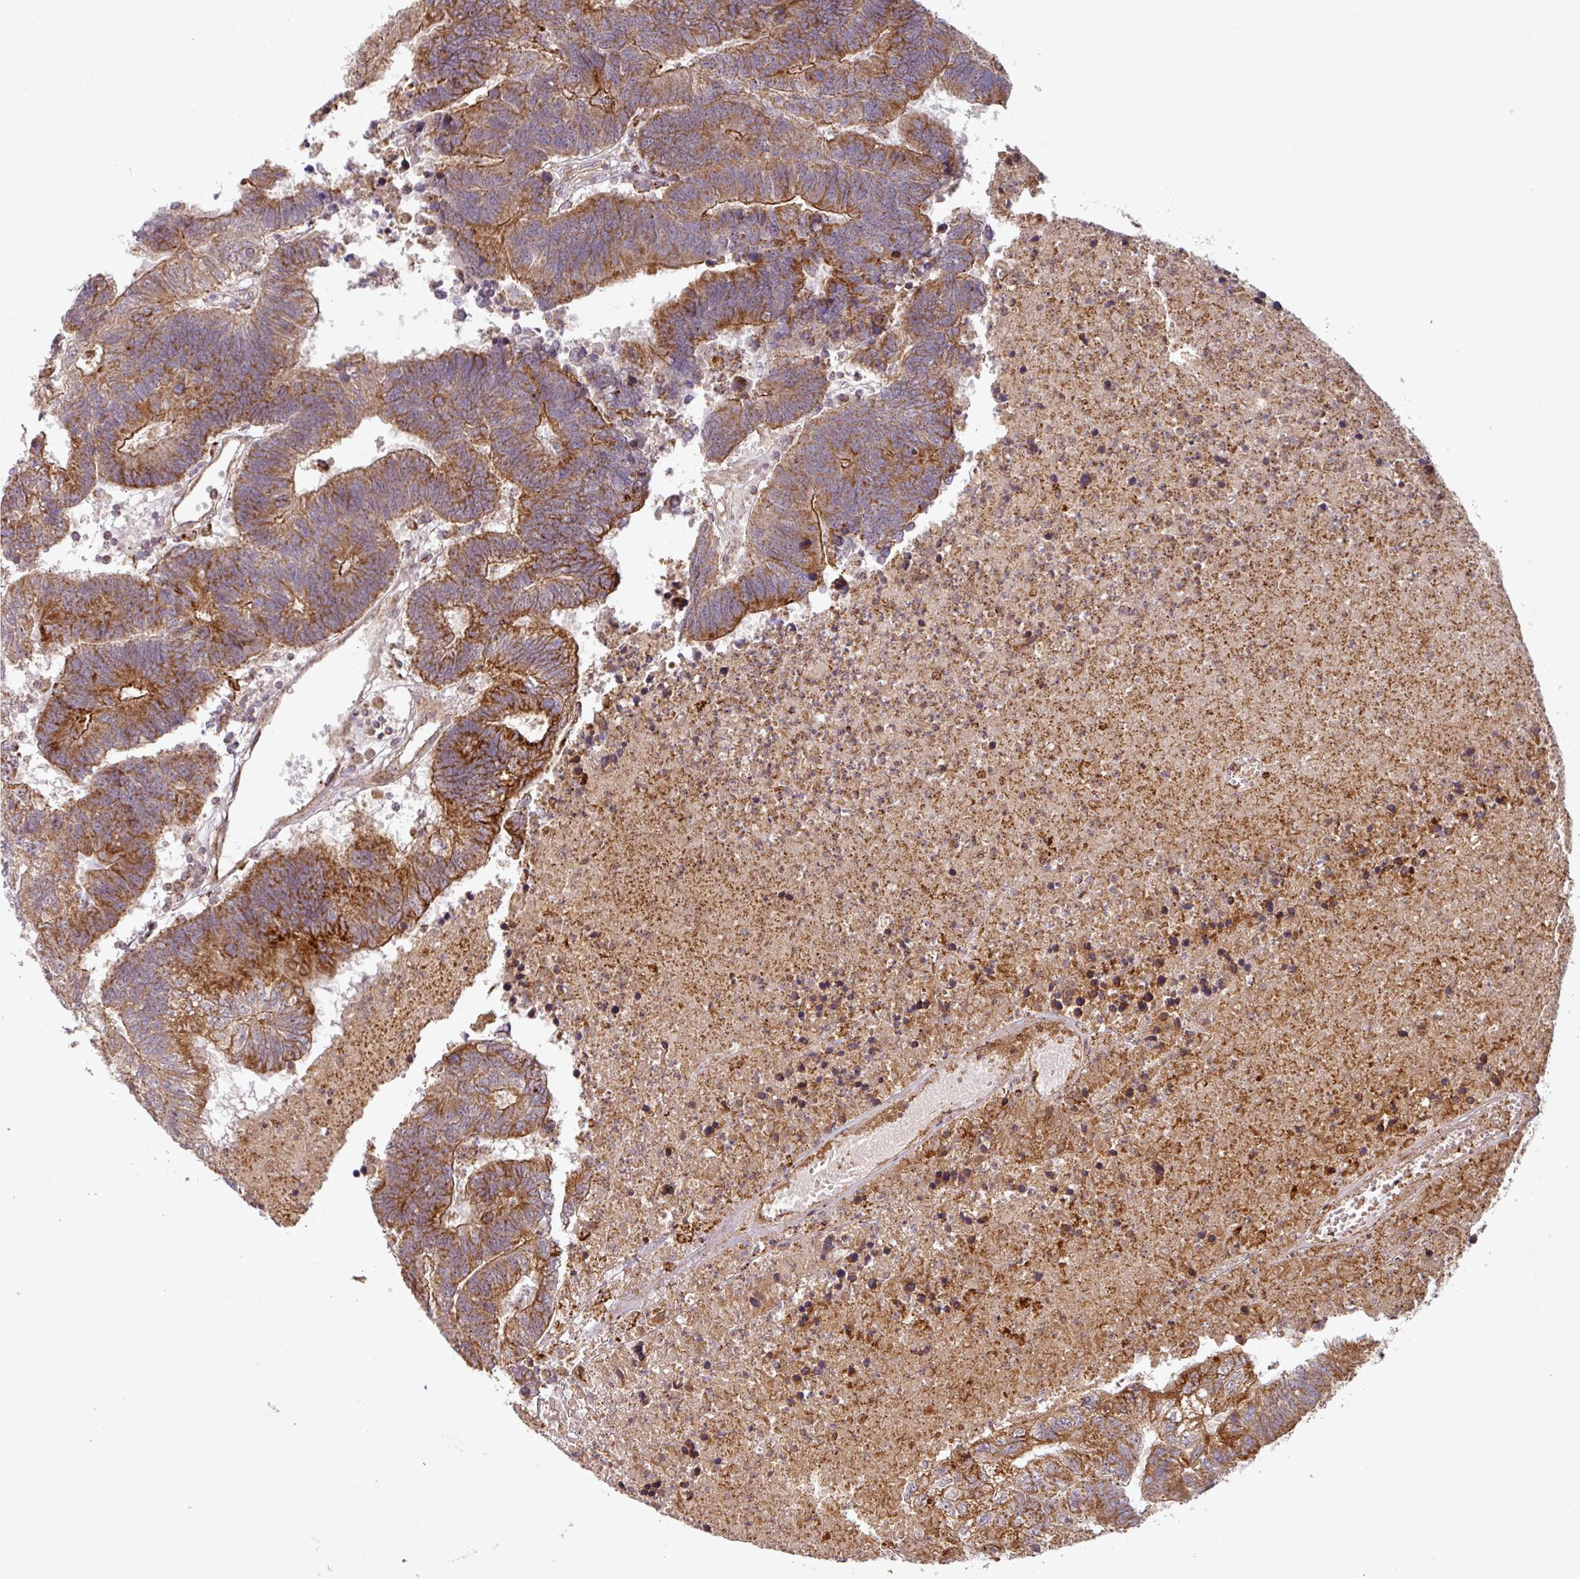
{"staining": {"intensity": "strong", "quantity": ">75%", "location": "cytoplasmic/membranous"}, "tissue": "colorectal cancer", "cell_type": "Tumor cells", "image_type": "cancer", "snomed": [{"axis": "morphology", "description": "Adenocarcinoma, NOS"}, {"axis": "topography", "description": "Colon"}], "caption": "Protein analysis of adenocarcinoma (colorectal) tissue reveals strong cytoplasmic/membranous positivity in approximately >75% of tumor cells. (Brightfield microscopy of DAB IHC at high magnification).", "gene": "GPD2", "patient": {"sex": "female", "age": 48}}